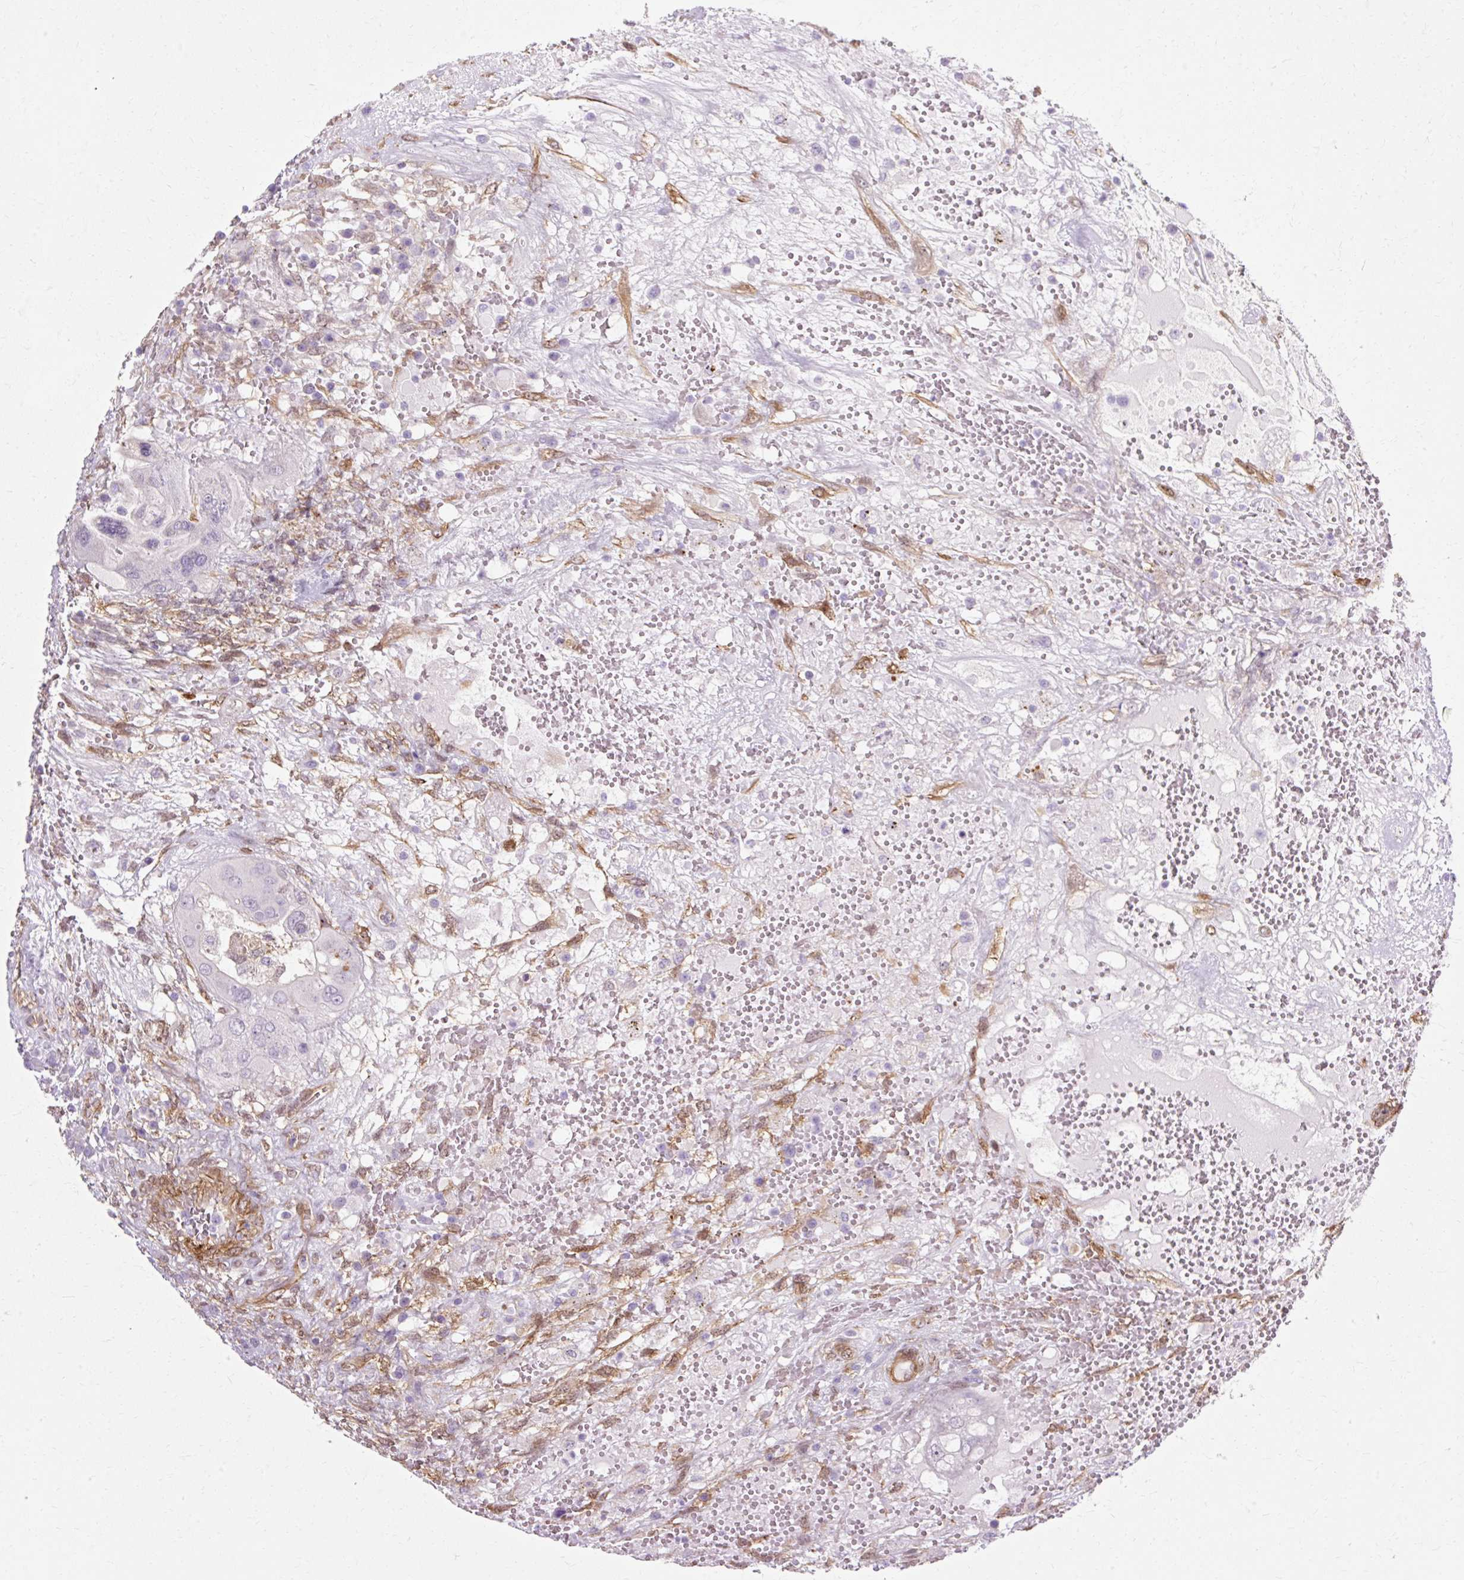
{"staining": {"intensity": "weak", "quantity": "<25%", "location": "cytoplasmic/membranous"}, "tissue": "testis cancer", "cell_type": "Tumor cells", "image_type": "cancer", "snomed": [{"axis": "morphology", "description": "Carcinoma, Embryonal, NOS"}, {"axis": "topography", "description": "Testis"}], "caption": "IHC of human testis embryonal carcinoma reveals no staining in tumor cells.", "gene": "CNN3", "patient": {"sex": "male", "age": 26}}